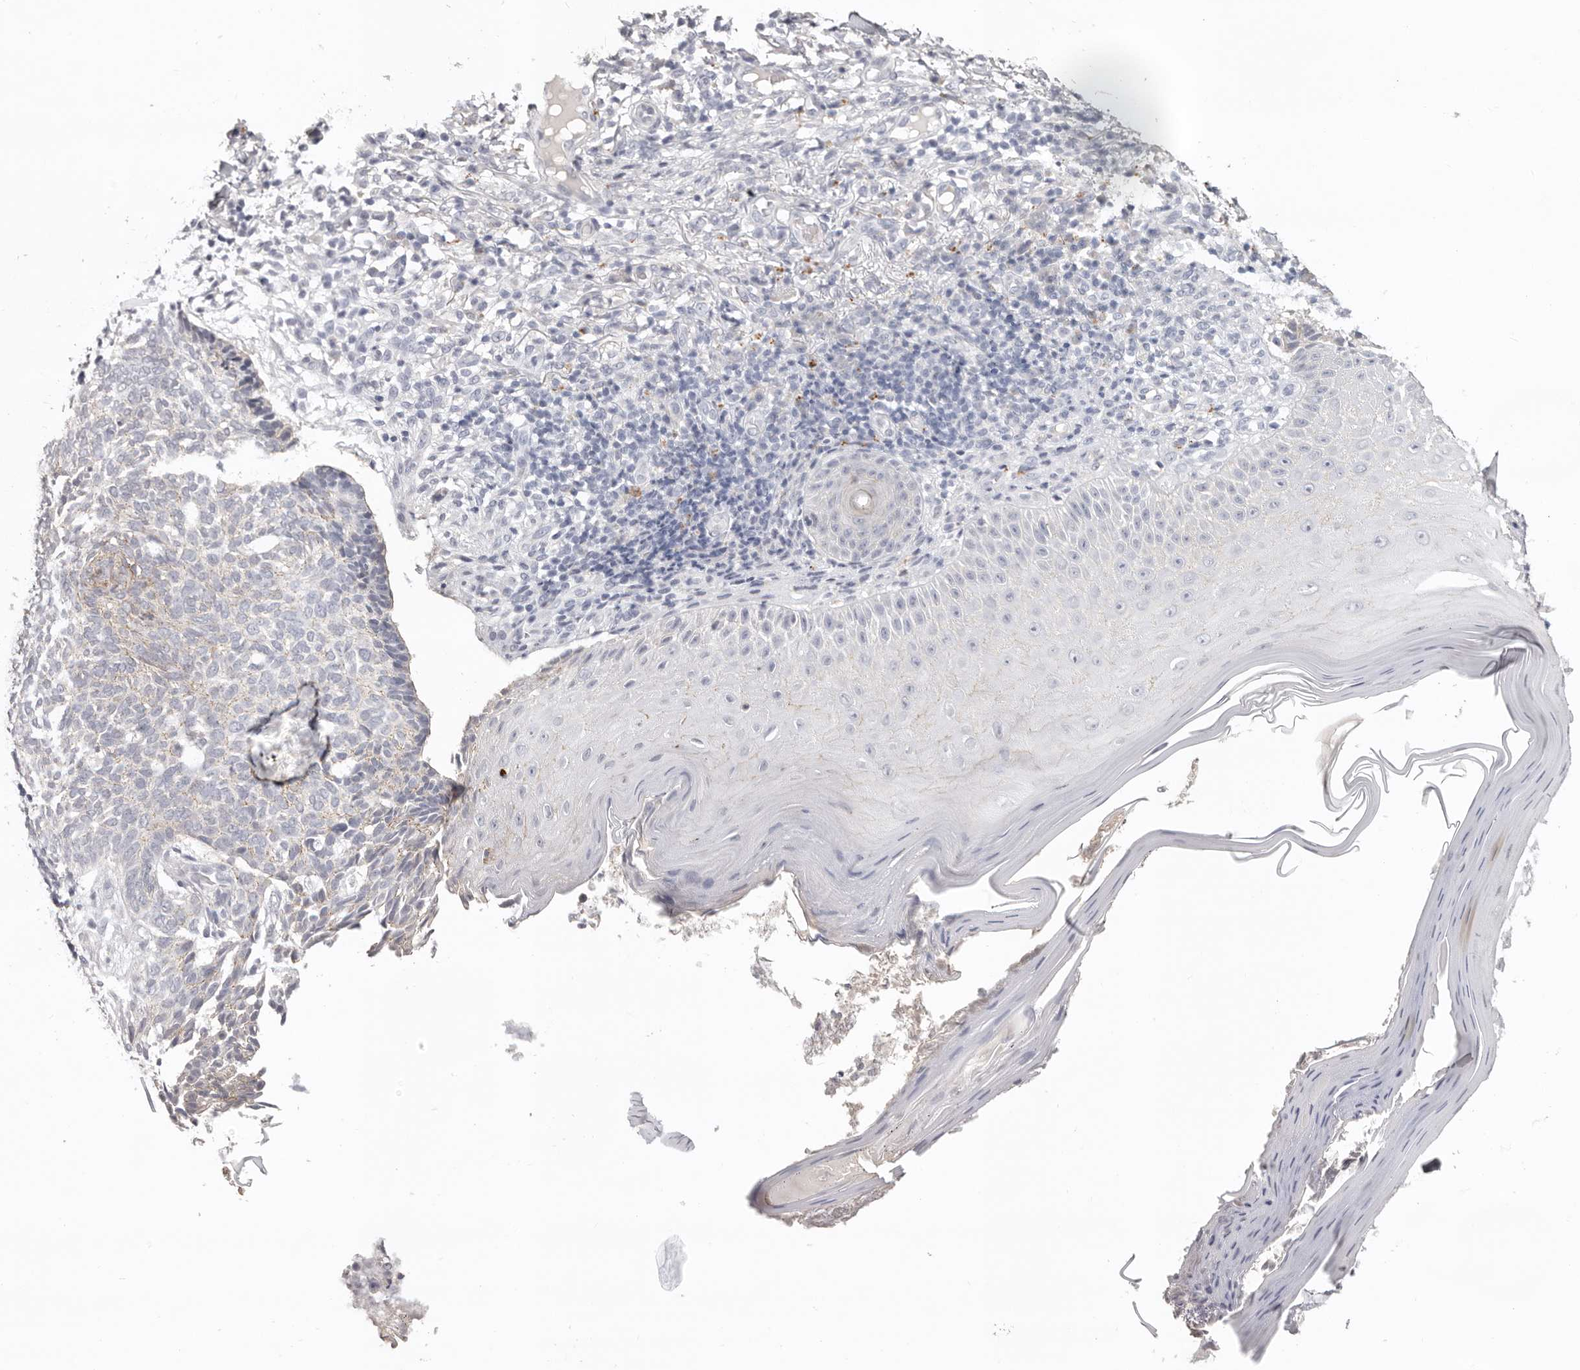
{"staining": {"intensity": "weak", "quantity": "<25%", "location": "cytoplasmic/membranous"}, "tissue": "skin cancer", "cell_type": "Tumor cells", "image_type": "cancer", "snomed": [{"axis": "morphology", "description": "Normal tissue, NOS"}, {"axis": "morphology", "description": "Basal cell carcinoma"}, {"axis": "topography", "description": "Skin"}], "caption": "Immunohistochemistry image of neoplastic tissue: basal cell carcinoma (skin) stained with DAB (3,3'-diaminobenzidine) reveals no significant protein staining in tumor cells.", "gene": "PCDHB6", "patient": {"sex": "male", "age": 50}}